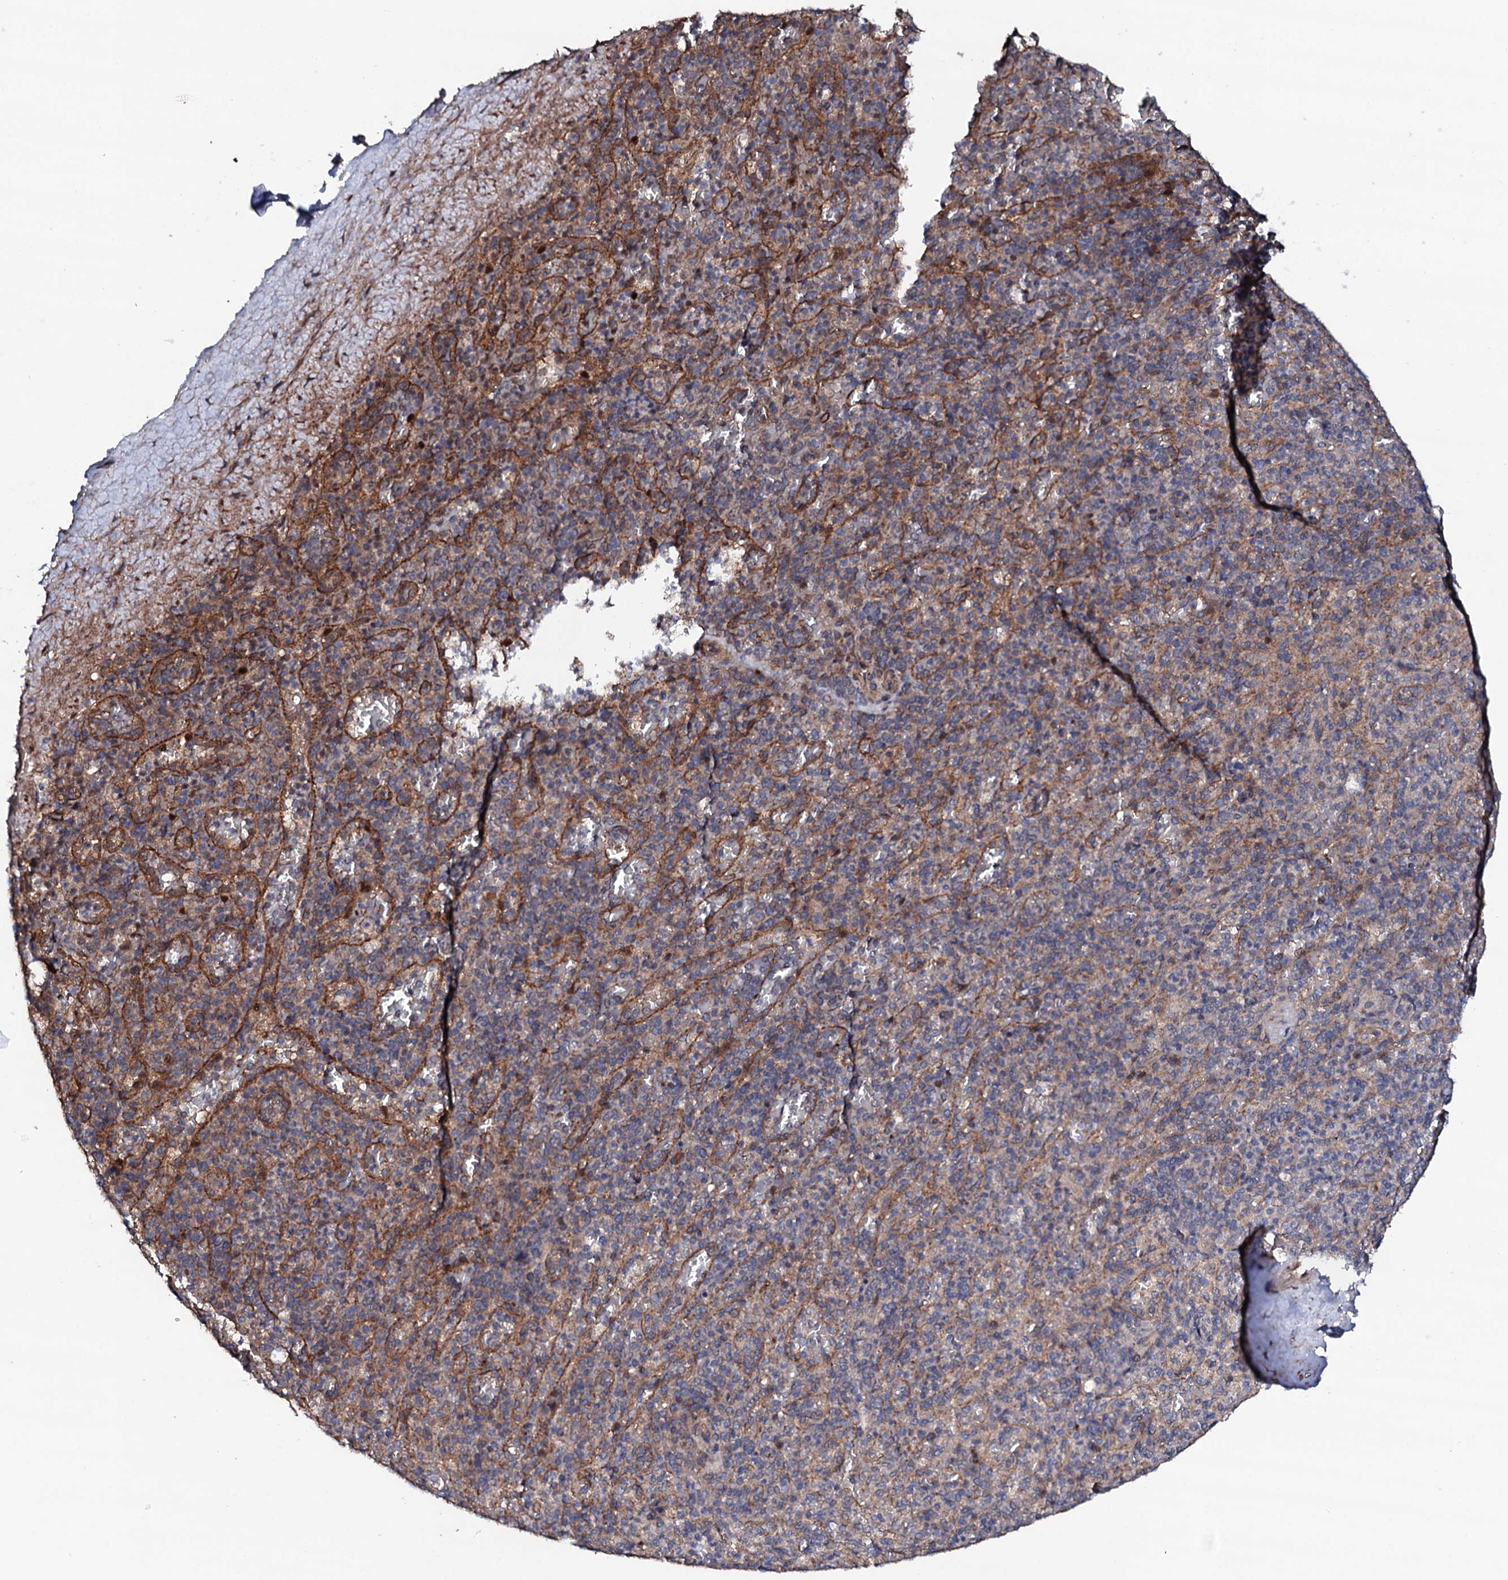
{"staining": {"intensity": "negative", "quantity": "none", "location": "none"}, "tissue": "spleen", "cell_type": "Cells in red pulp", "image_type": "normal", "snomed": [{"axis": "morphology", "description": "Normal tissue, NOS"}, {"axis": "topography", "description": "Spleen"}], "caption": "DAB immunohistochemical staining of benign spleen shows no significant expression in cells in red pulp.", "gene": "CIAO2A", "patient": {"sex": "male", "age": 82}}